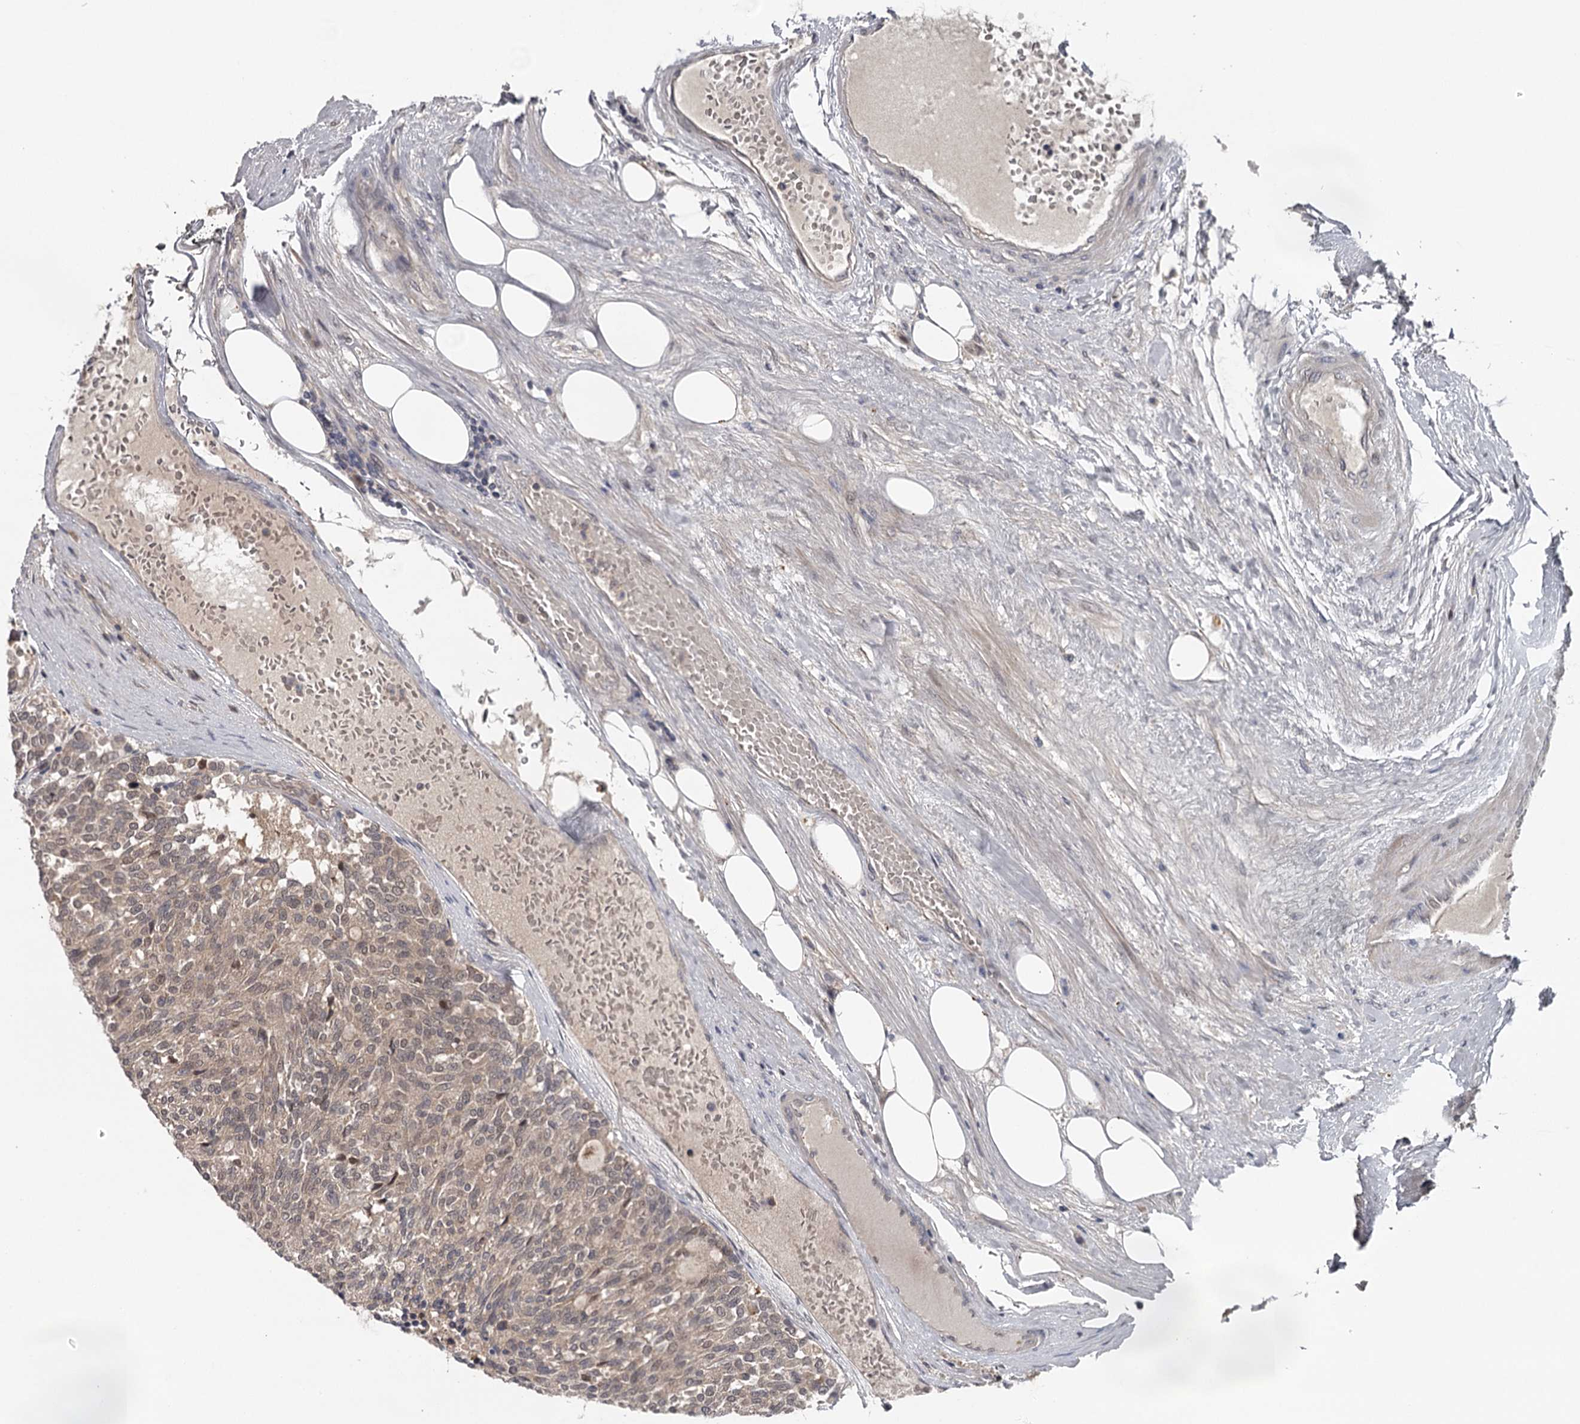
{"staining": {"intensity": "weak", "quantity": "<25%", "location": "nuclear"}, "tissue": "carcinoid", "cell_type": "Tumor cells", "image_type": "cancer", "snomed": [{"axis": "morphology", "description": "Carcinoid, malignant, NOS"}, {"axis": "topography", "description": "Pancreas"}], "caption": "Immunohistochemistry of human carcinoid (malignant) shows no expression in tumor cells.", "gene": "GTSF1", "patient": {"sex": "female", "age": 54}}